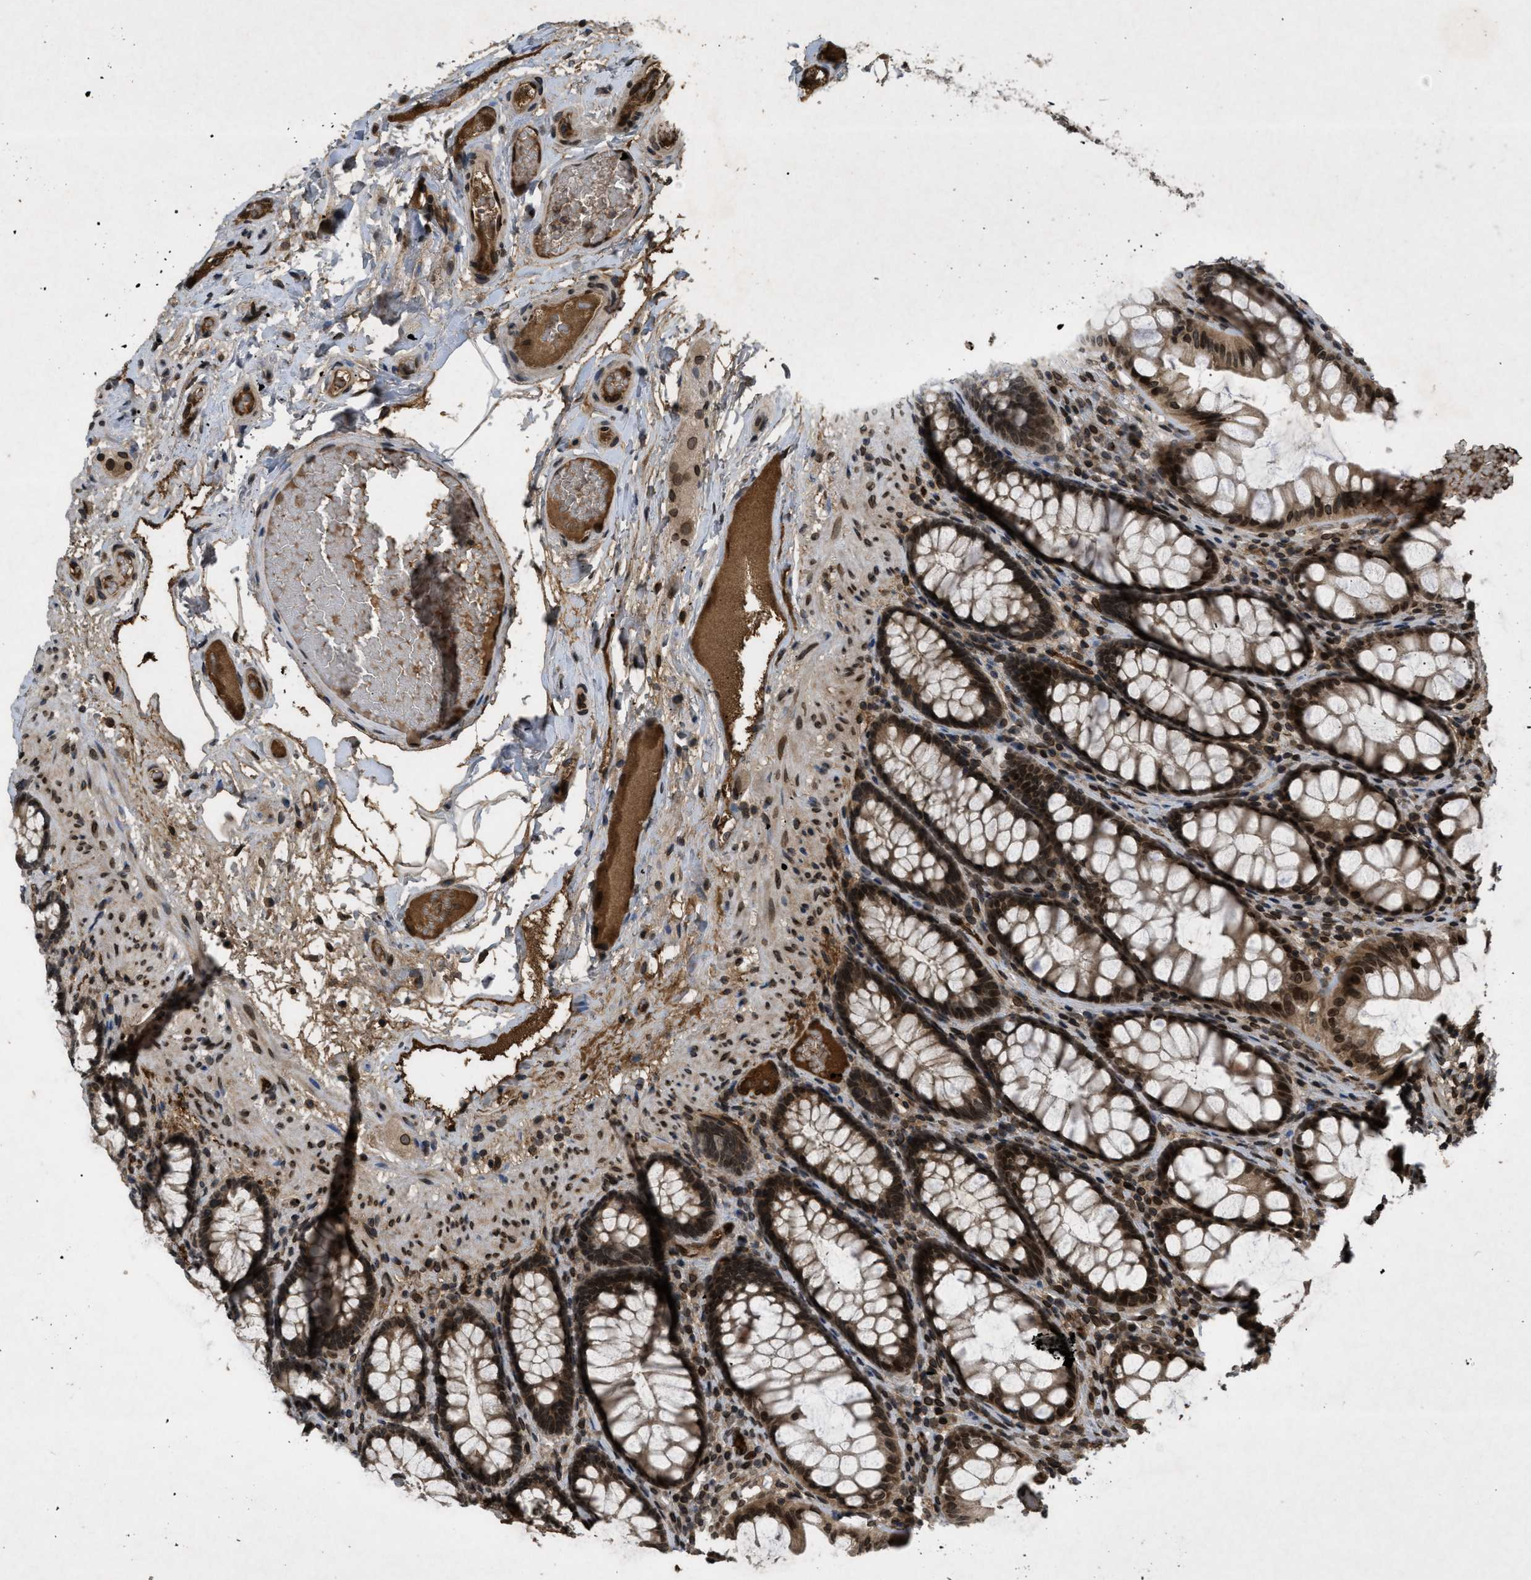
{"staining": {"intensity": "strong", "quantity": ">75%", "location": "cytoplasmic/membranous,nuclear"}, "tissue": "colon", "cell_type": "Endothelial cells", "image_type": "normal", "snomed": [{"axis": "morphology", "description": "Normal tissue, NOS"}, {"axis": "topography", "description": "Colon"}], "caption": "About >75% of endothelial cells in unremarkable colon exhibit strong cytoplasmic/membranous,nuclear protein positivity as visualized by brown immunohistochemical staining.", "gene": "CRY1", "patient": {"sex": "female", "age": 55}}